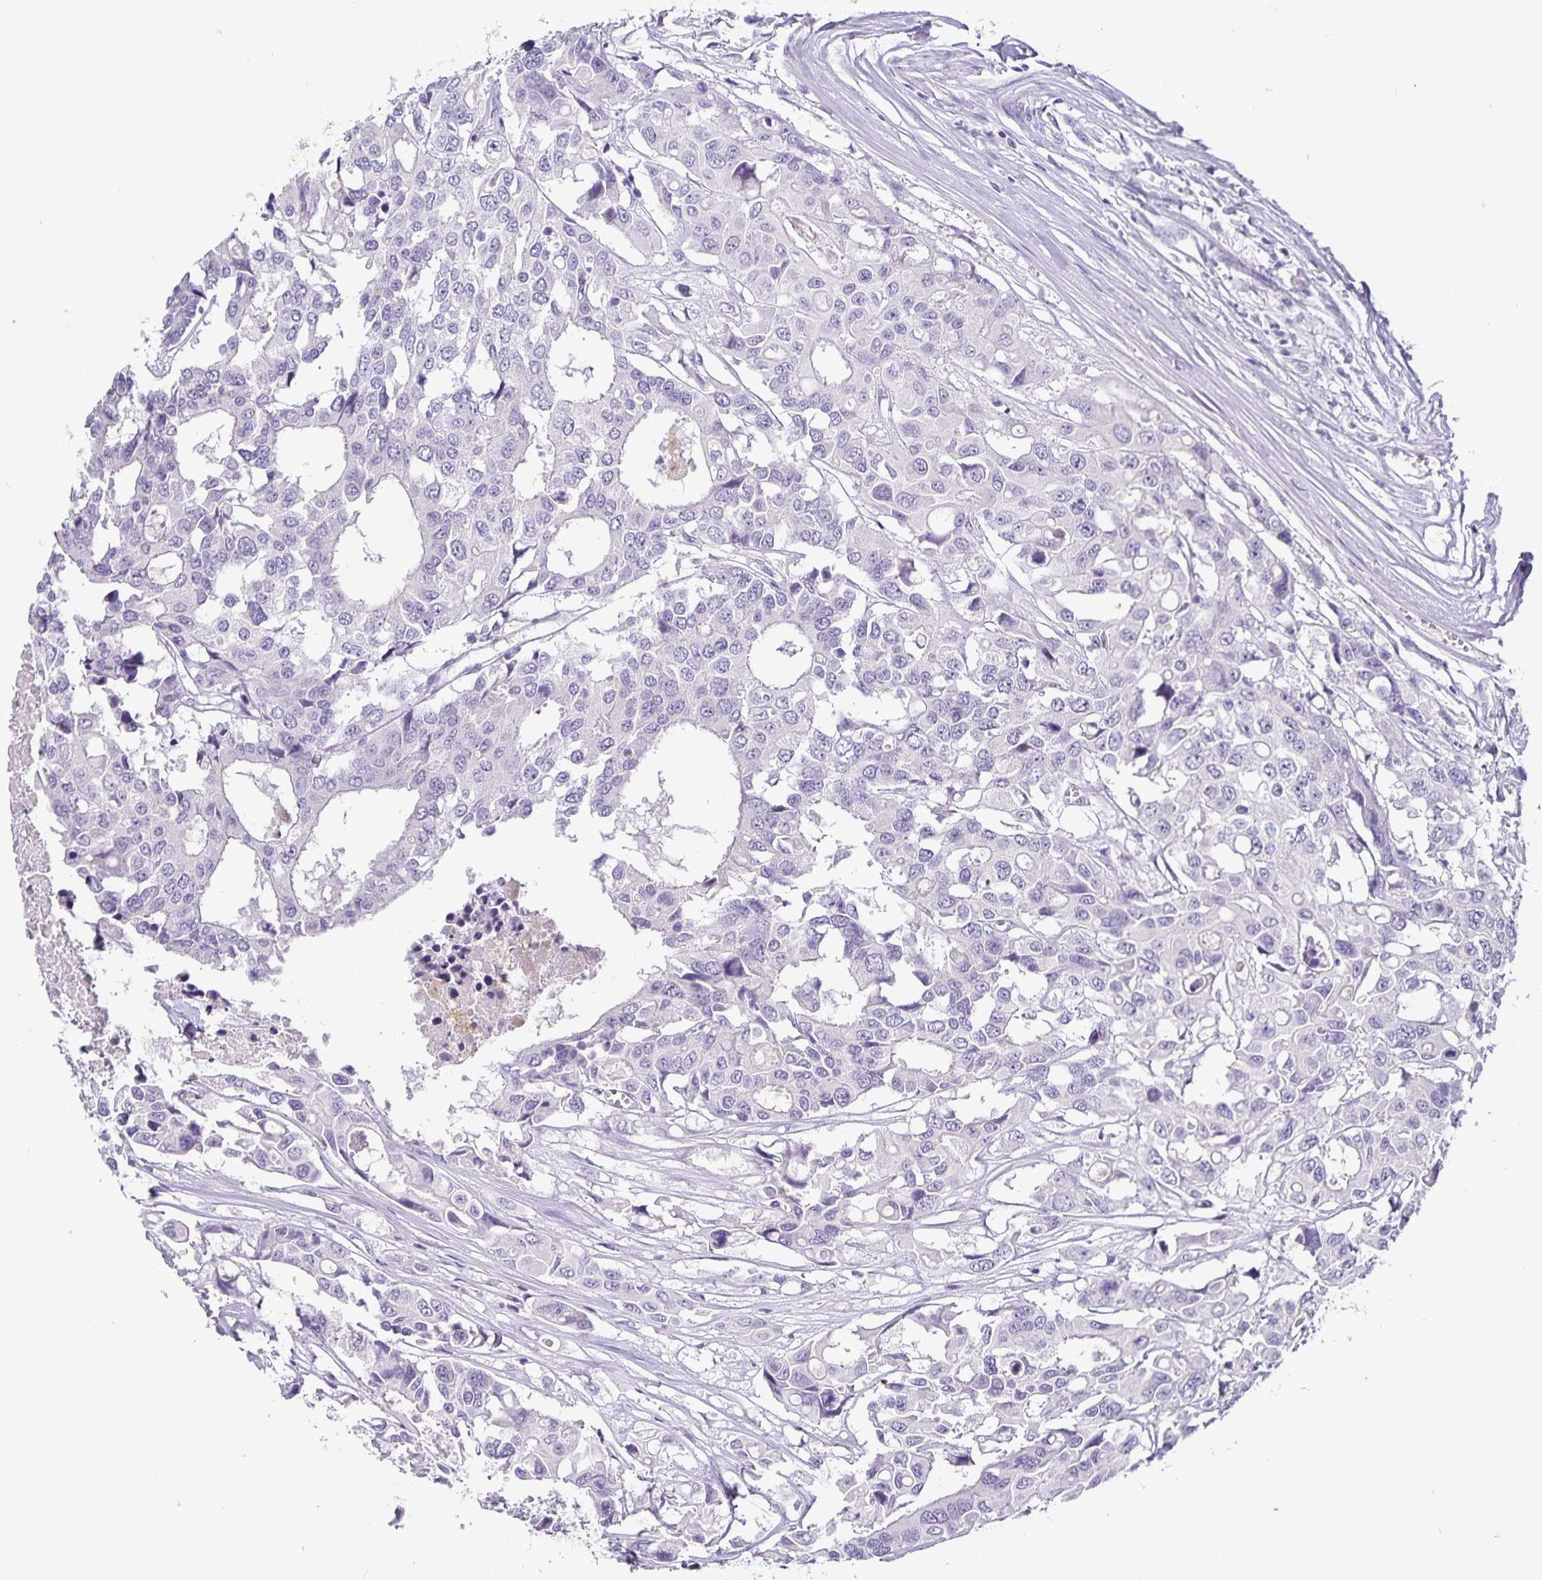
{"staining": {"intensity": "negative", "quantity": "none", "location": "none"}, "tissue": "colorectal cancer", "cell_type": "Tumor cells", "image_type": "cancer", "snomed": [{"axis": "morphology", "description": "Adenocarcinoma, NOS"}, {"axis": "topography", "description": "Colon"}], "caption": "IHC image of human colorectal cancer stained for a protein (brown), which reveals no positivity in tumor cells.", "gene": "CA12", "patient": {"sex": "male", "age": 77}}